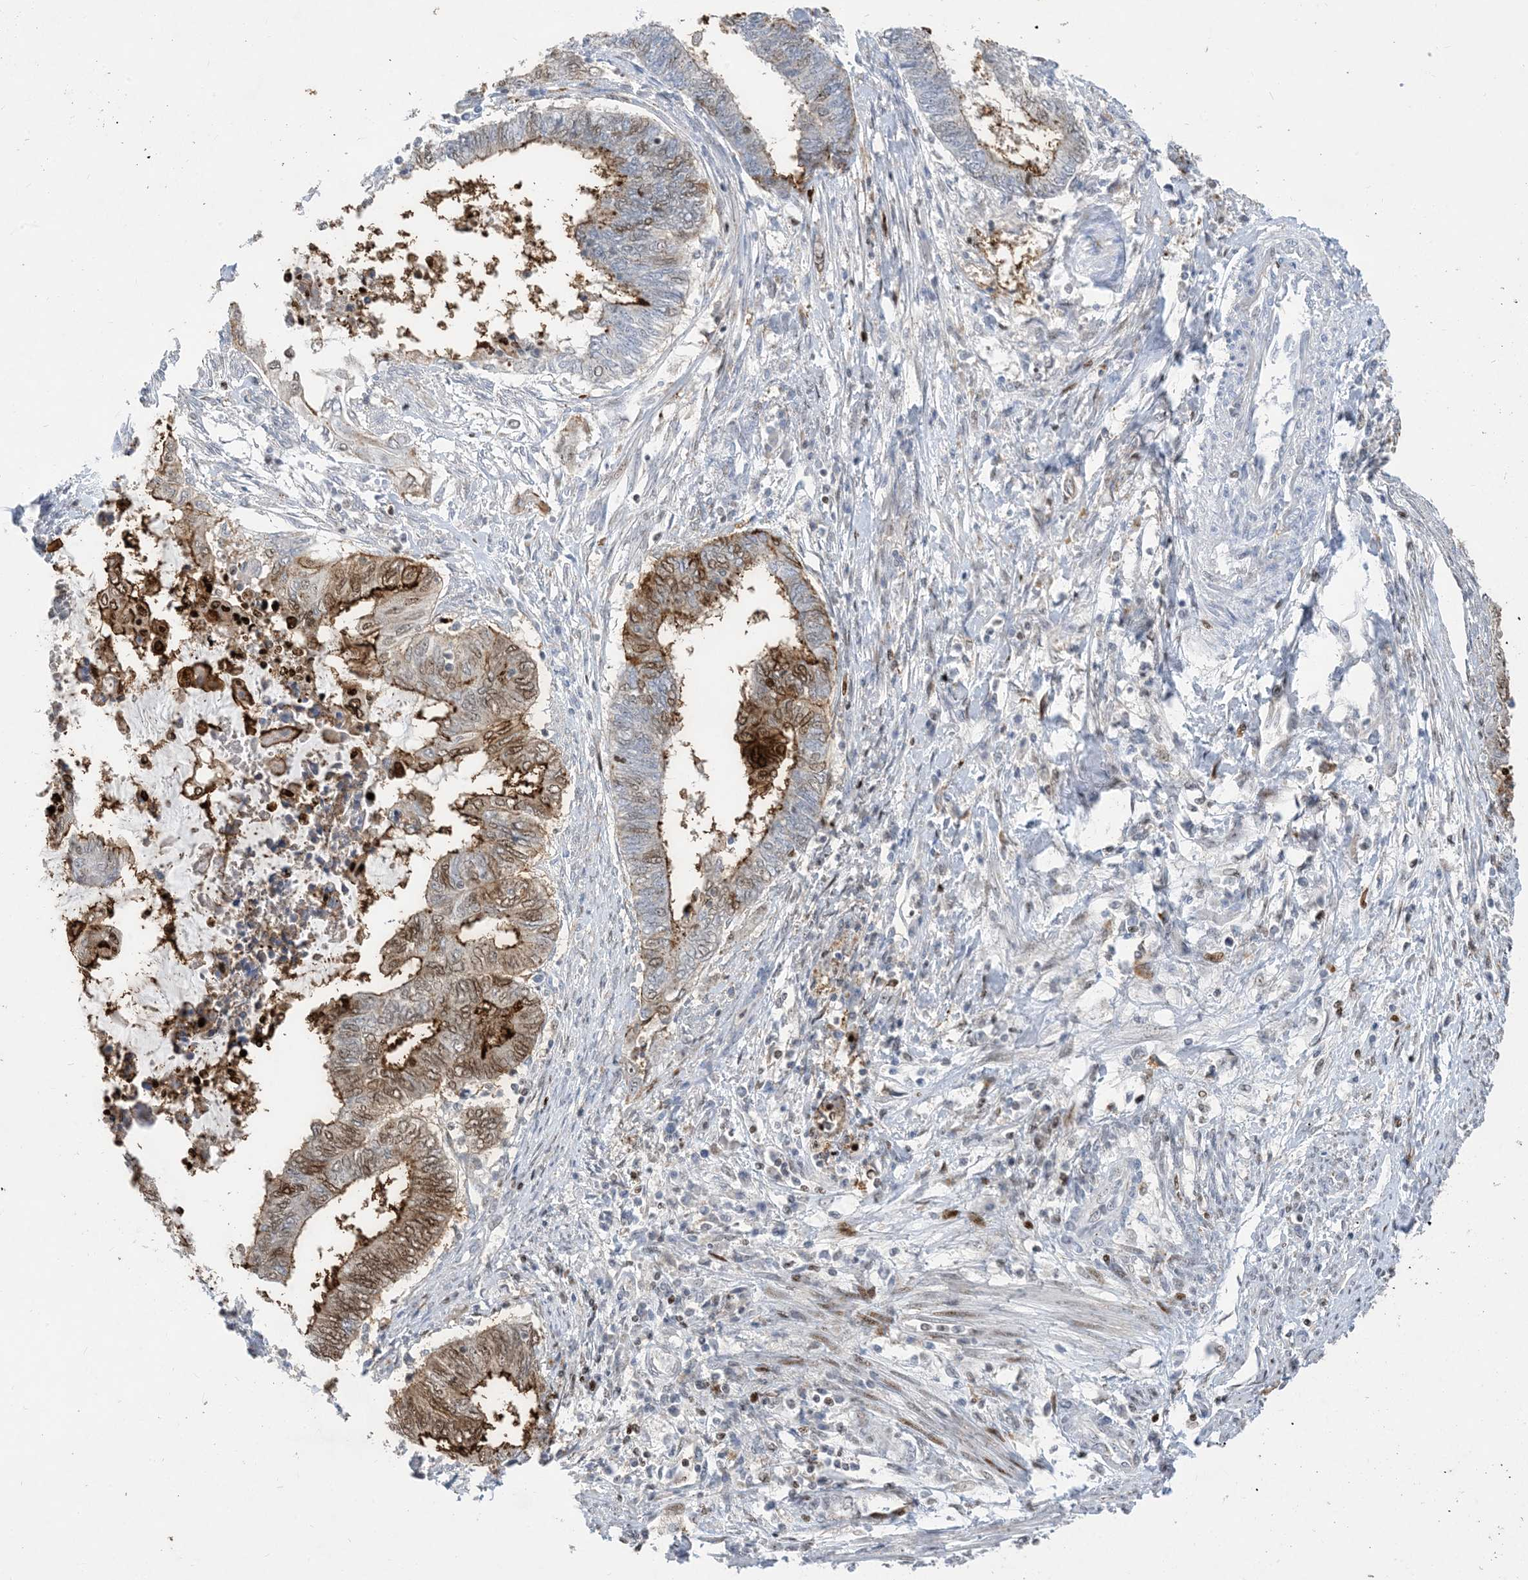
{"staining": {"intensity": "moderate", "quantity": "25%-75%", "location": "cytoplasmic/membranous,nuclear"}, "tissue": "endometrial cancer", "cell_type": "Tumor cells", "image_type": "cancer", "snomed": [{"axis": "morphology", "description": "Adenocarcinoma, NOS"}, {"axis": "topography", "description": "Uterus"}, {"axis": "topography", "description": "Endometrium"}], "caption": "Immunohistochemistry (DAB) staining of human adenocarcinoma (endometrial) reveals moderate cytoplasmic/membranous and nuclear protein staining in about 25%-75% of tumor cells.", "gene": "SLC25A53", "patient": {"sex": "female", "age": 70}}